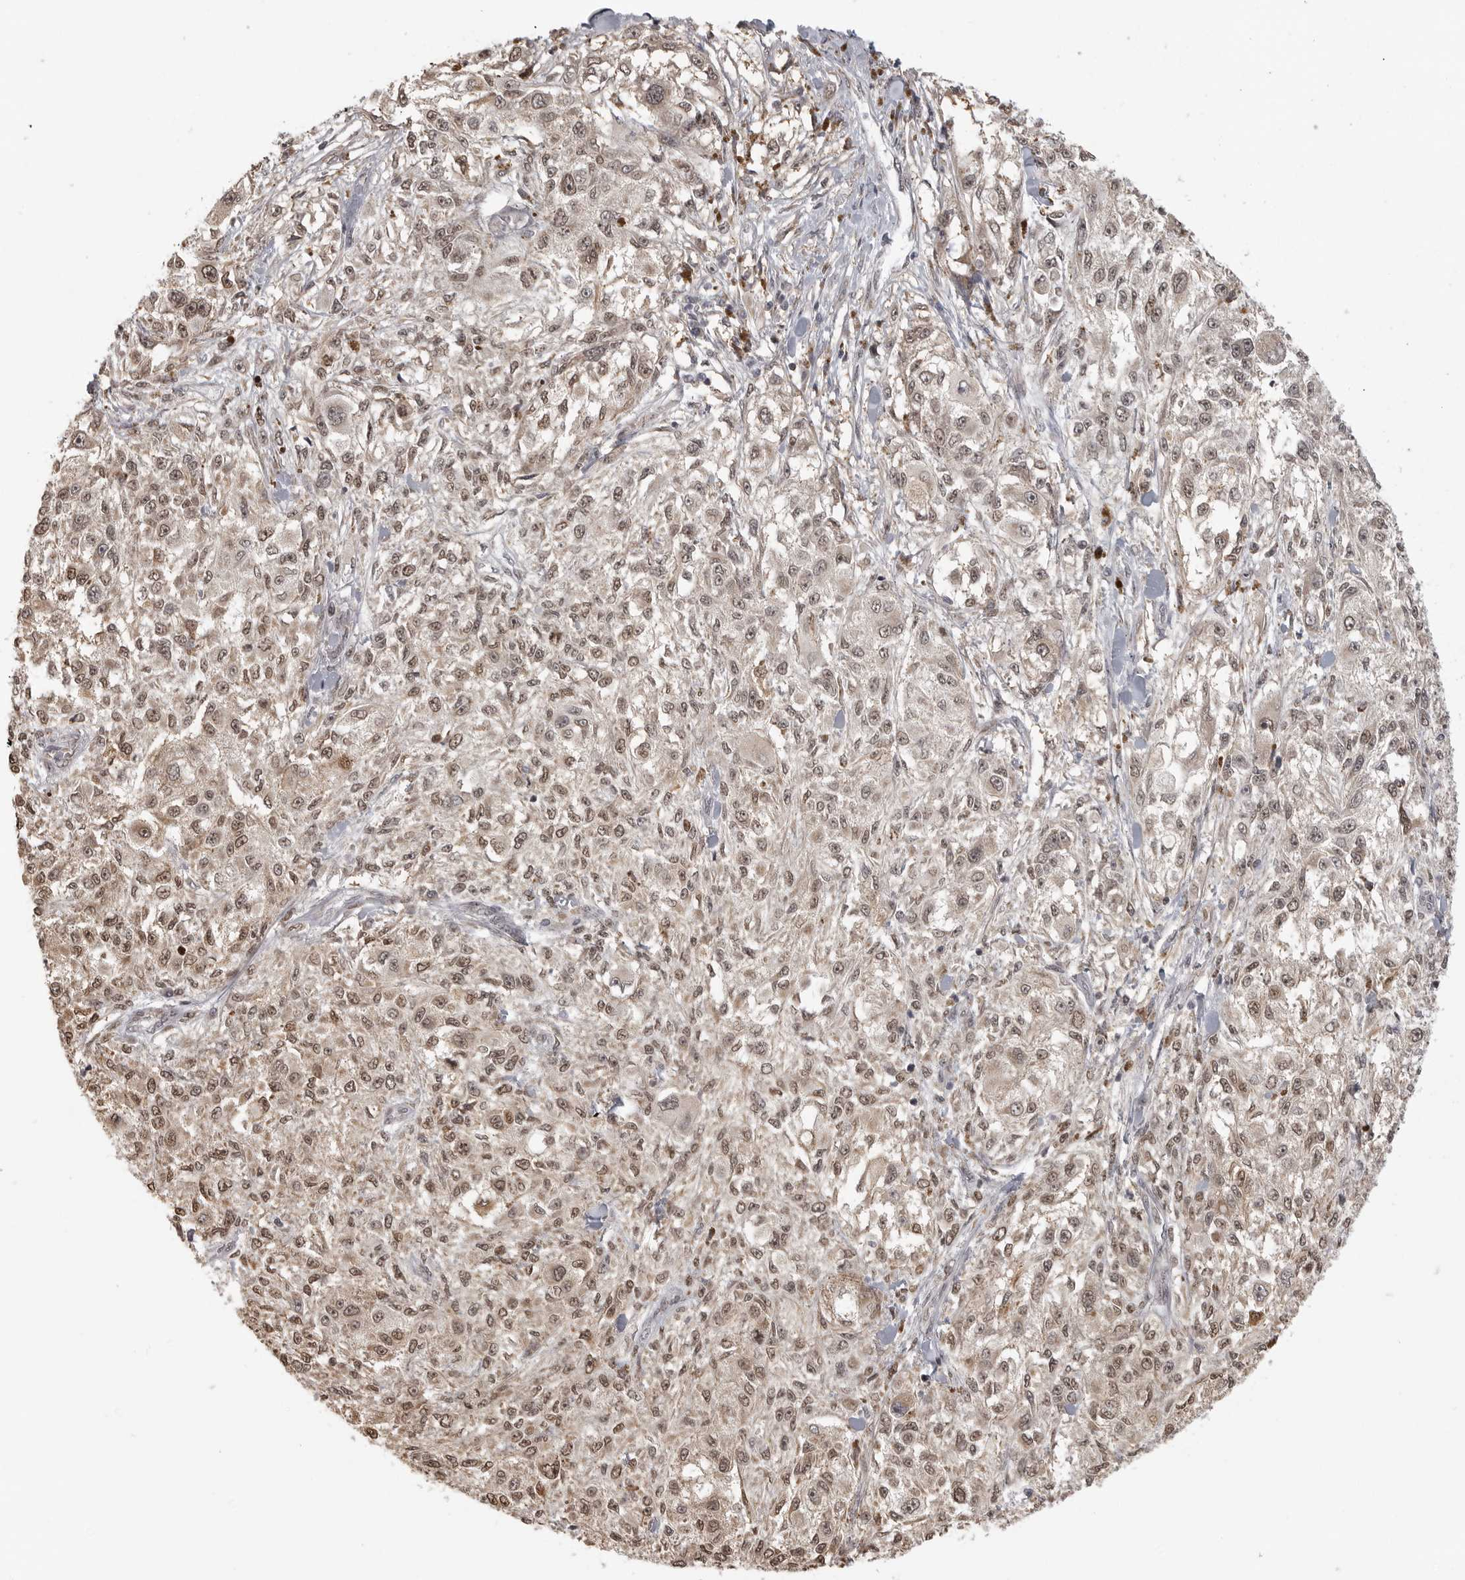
{"staining": {"intensity": "weak", "quantity": ">75%", "location": "nuclear"}, "tissue": "melanoma", "cell_type": "Tumor cells", "image_type": "cancer", "snomed": [{"axis": "morphology", "description": "Necrosis, NOS"}, {"axis": "morphology", "description": "Malignant melanoma, NOS"}, {"axis": "topography", "description": "Skin"}], "caption": "Immunohistochemistry (IHC) image of human malignant melanoma stained for a protein (brown), which demonstrates low levels of weak nuclear positivity in approximately >75% of tumor cells.", "gene": "ISG20L2", "patient": {"sex": "female", "age": 87}}